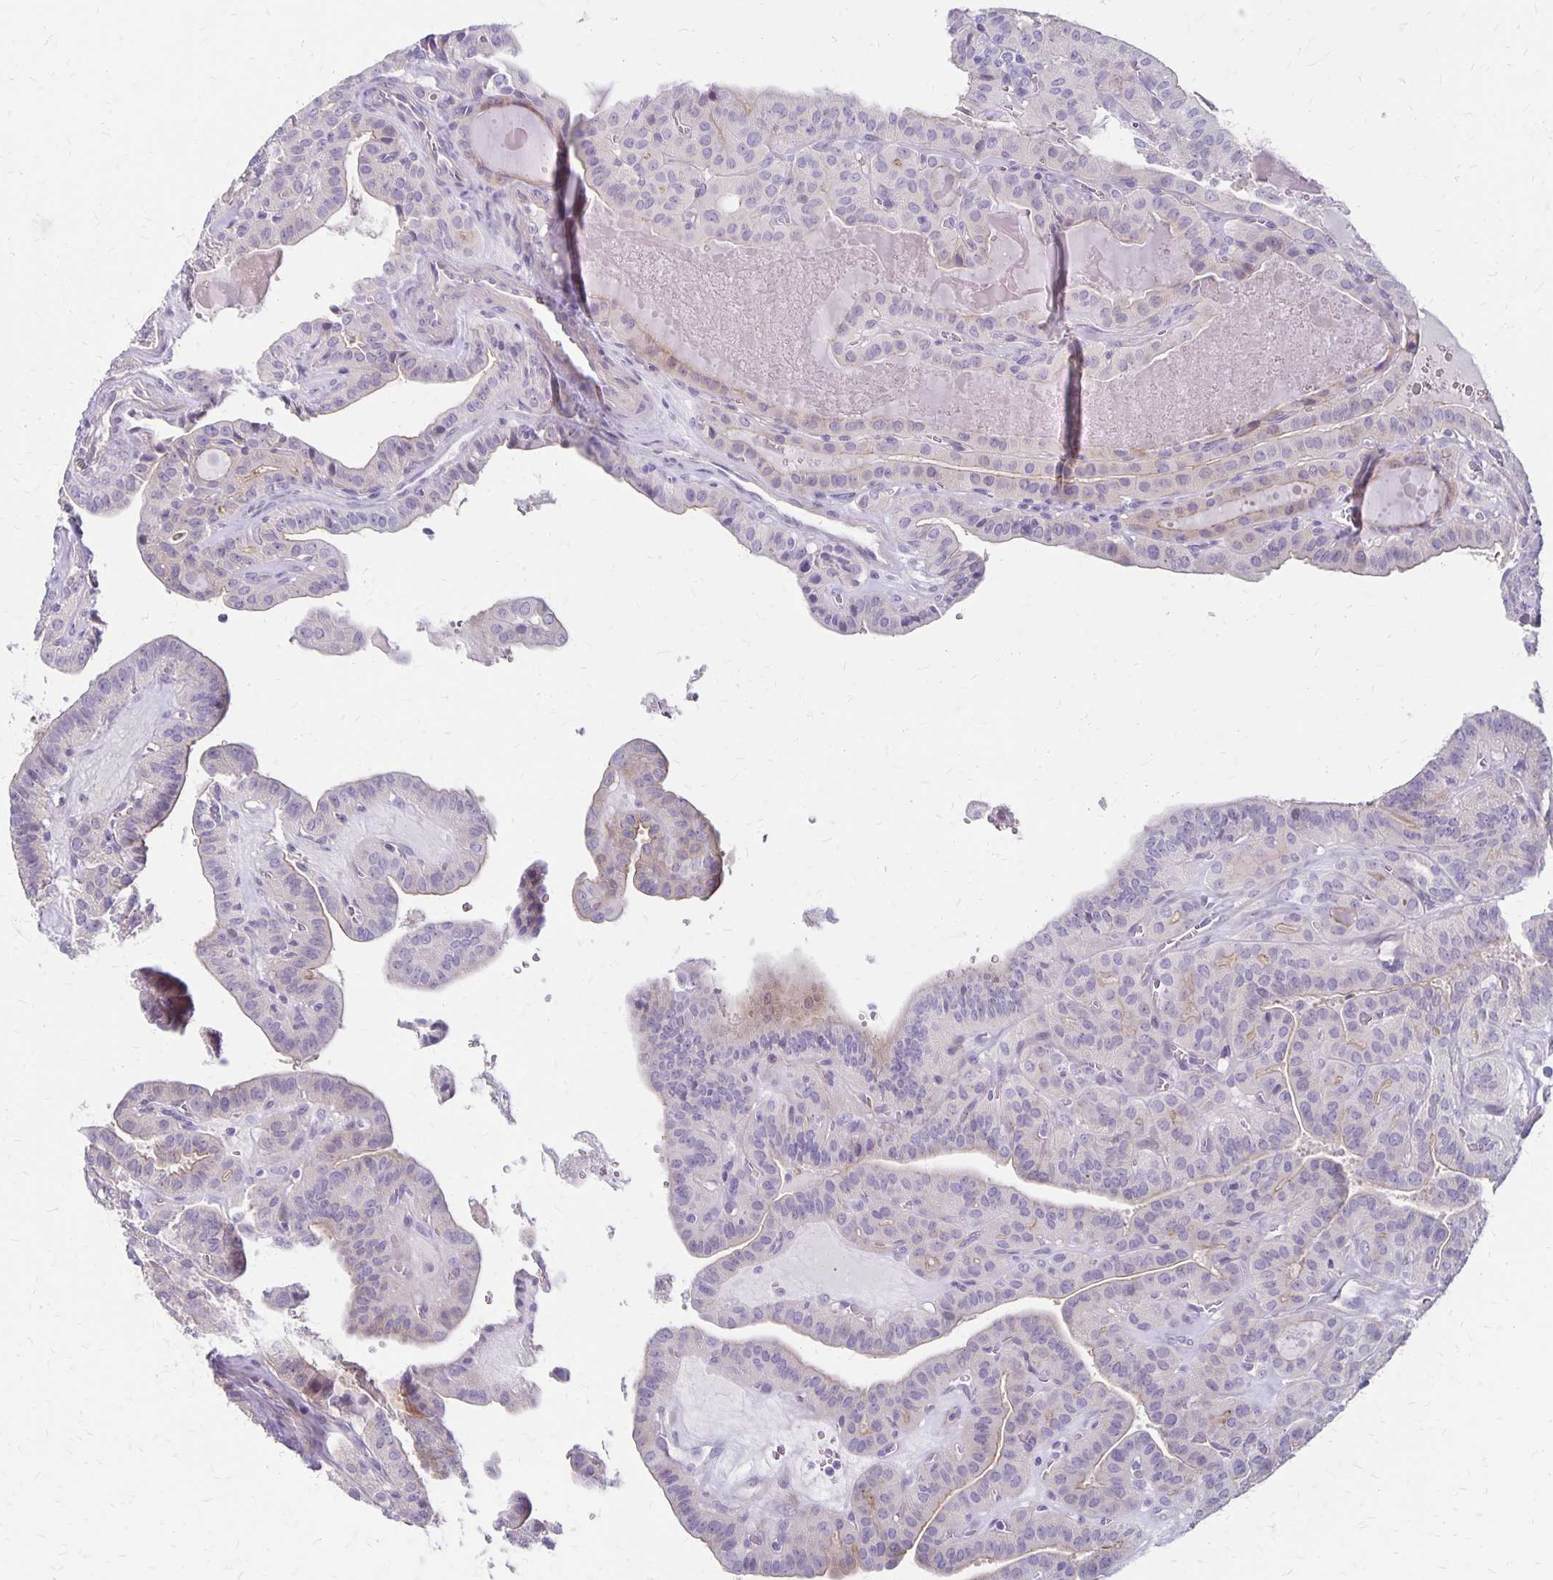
{"staining": {"intensity": "negative", "quantity": "none", "location": "none"}, "tissue": "thyroid cancer", "cell_type": "Tumor cells", "image_type": "cancer", "snomed": [{"axis": "morphology", "description": "Papillary adenocarcinoma, NOS"}, {"axis": "topography", "description": "Thyroid gland"}], "caption": "The photomicrograph displays no significant expression in tumor cells of papillary adenocarcinoma (thyroid). The staining was performed using DAB (3,3'-diaminobenzidine) to visualize the protein expression in brown, while the nuclei were stained in blue with hematoxylin (Magnification: 20x).", "gene": "HOMER1", "patient": {"sex": "male", "age": 52}}